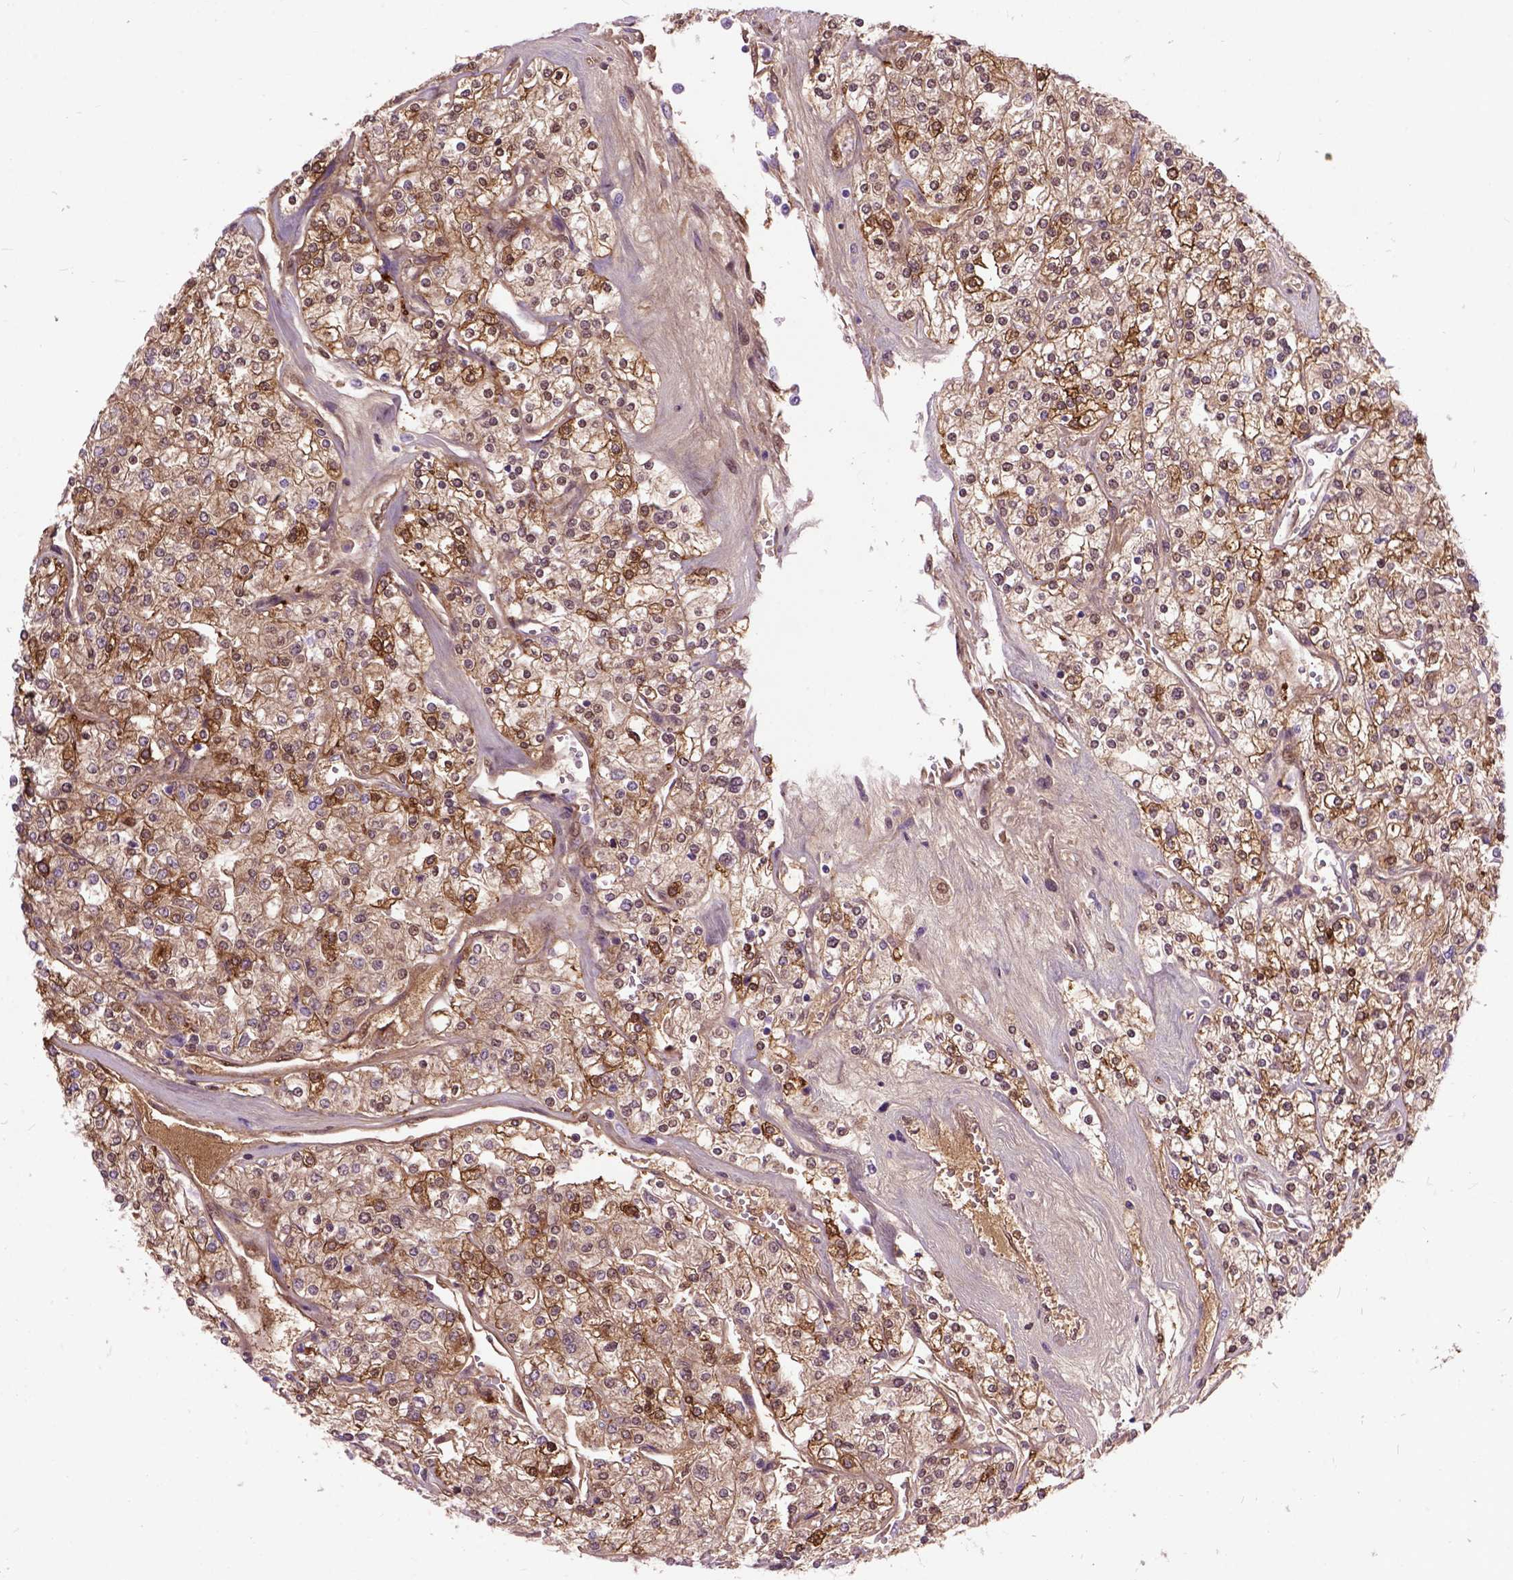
{"staining": {"intensity": "strong", "quantity": ">75%", "location": "cytoplasmic/membranous"}, "tissue": "renal cancer", "cell_type": "Tumor cells", "image_type": "cancer", "snomed": [{"axis": "morphology", "description": "Adenocarcinoma, NOS"}, {"axis": "topography", "description": "Kidney"}], "caption": "Immunohistochemical staining of renal adenocarcinoma displays high levels of strong cytoplasmic/membranous protein positivity in approximately >75% of tumor cells. The staining was performed using DAB to visualize the protein expression in brown, while the nuclei were stained in blue with hematoxylin (Magnification: 20x).", "gene": "MAPT", "patient": {"sex": "male", "age": 80}}